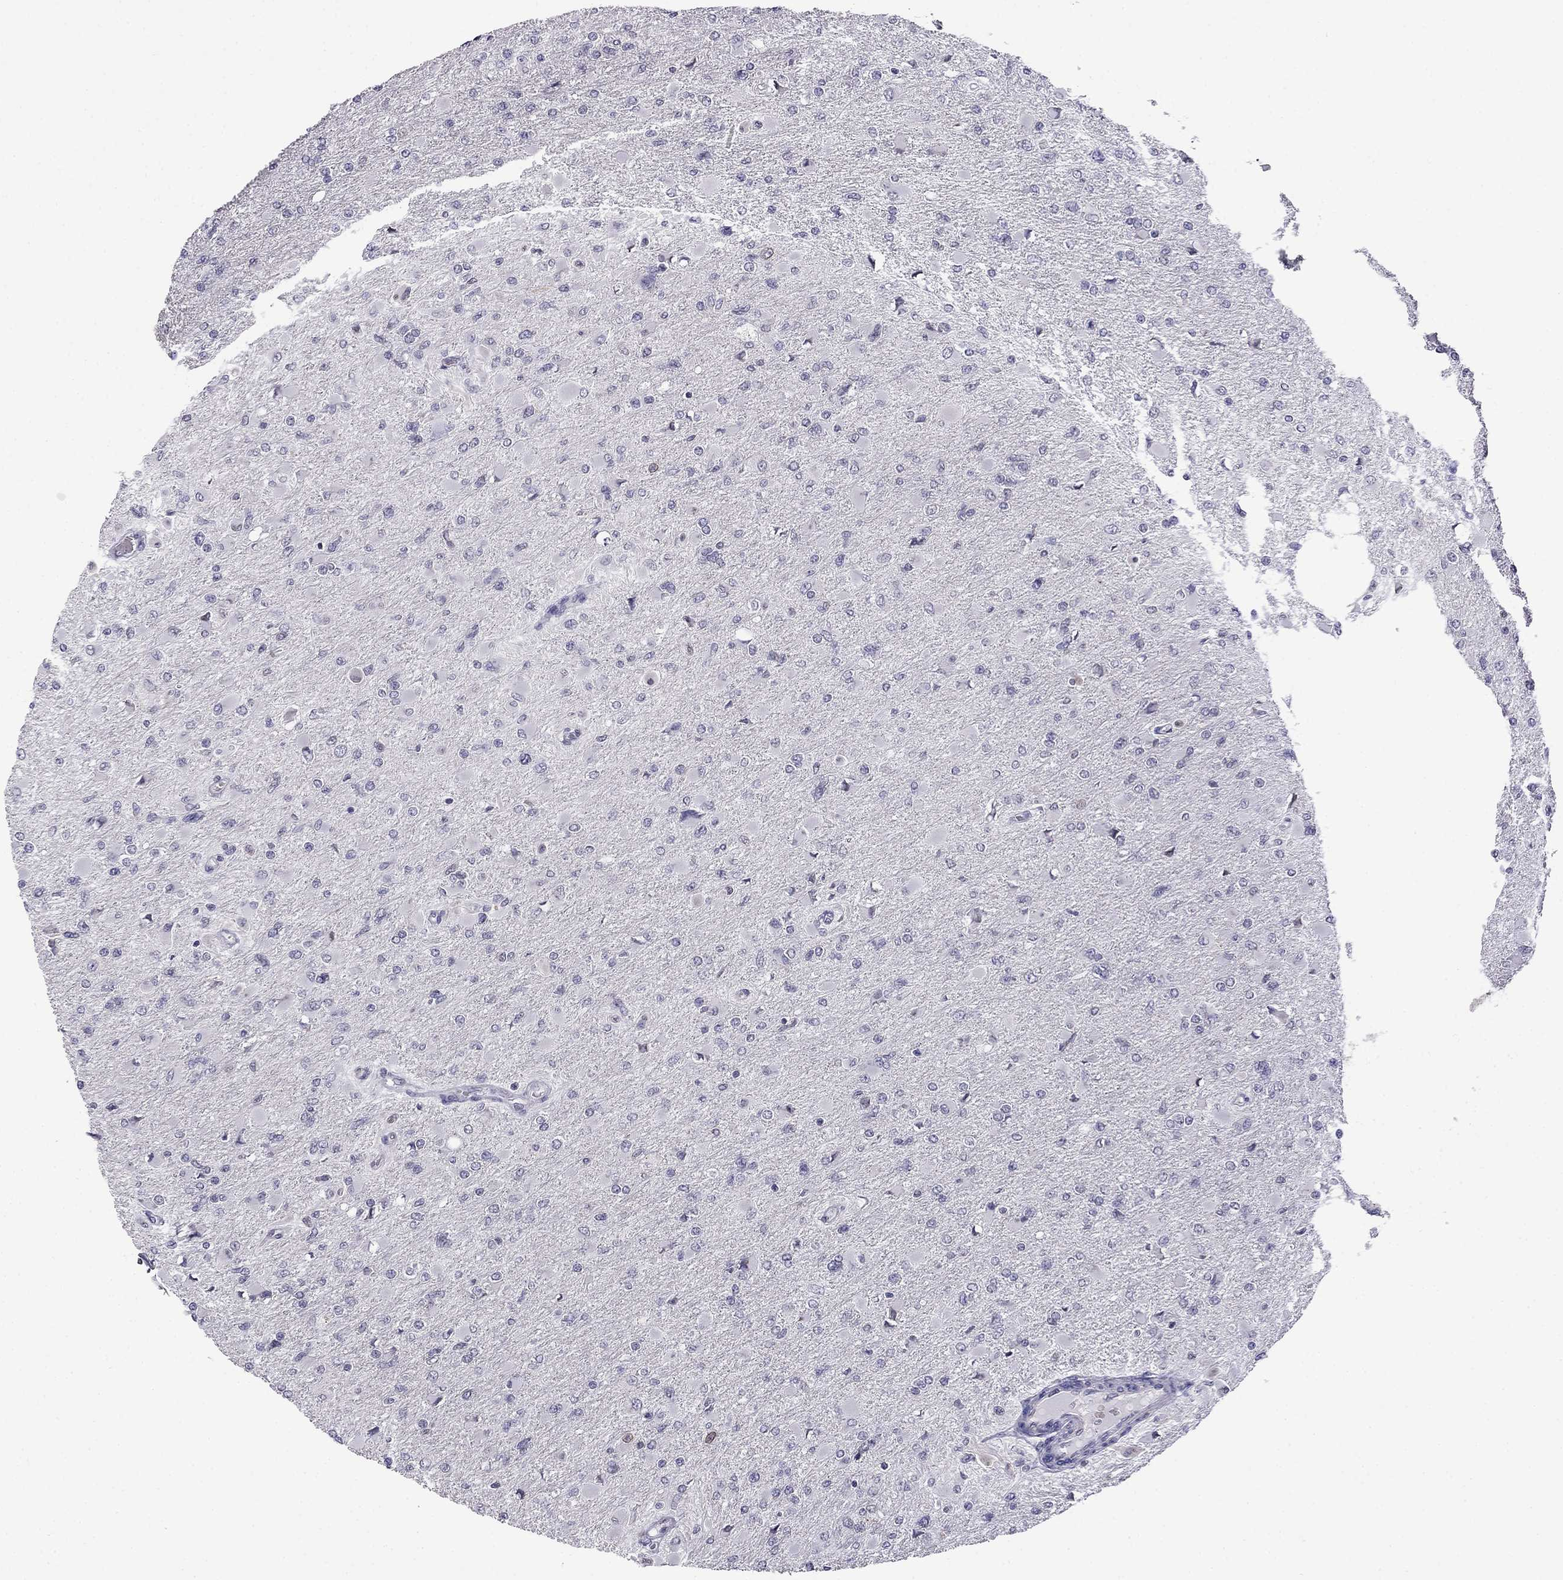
{"staining": {"intensity": "negative", "quantity": "none", "location": "none"}, "tissue": "glioma", "cell_type": "Tumor cells", "image_type": "cancer", "snomed": [{"axis": "morphology", "description": "Glioma, malignant, High grade"}, {"axis": "topography", "description": "Cerebral cortex"}], "caption": "Malignant glioma (high-grade) was stained to show a protein in brown. There is no significant positivity in tumor cells. Nuclei are stained in blue.", "gene": "PRR18", "patient": {"sex": "female", "age": 36}}